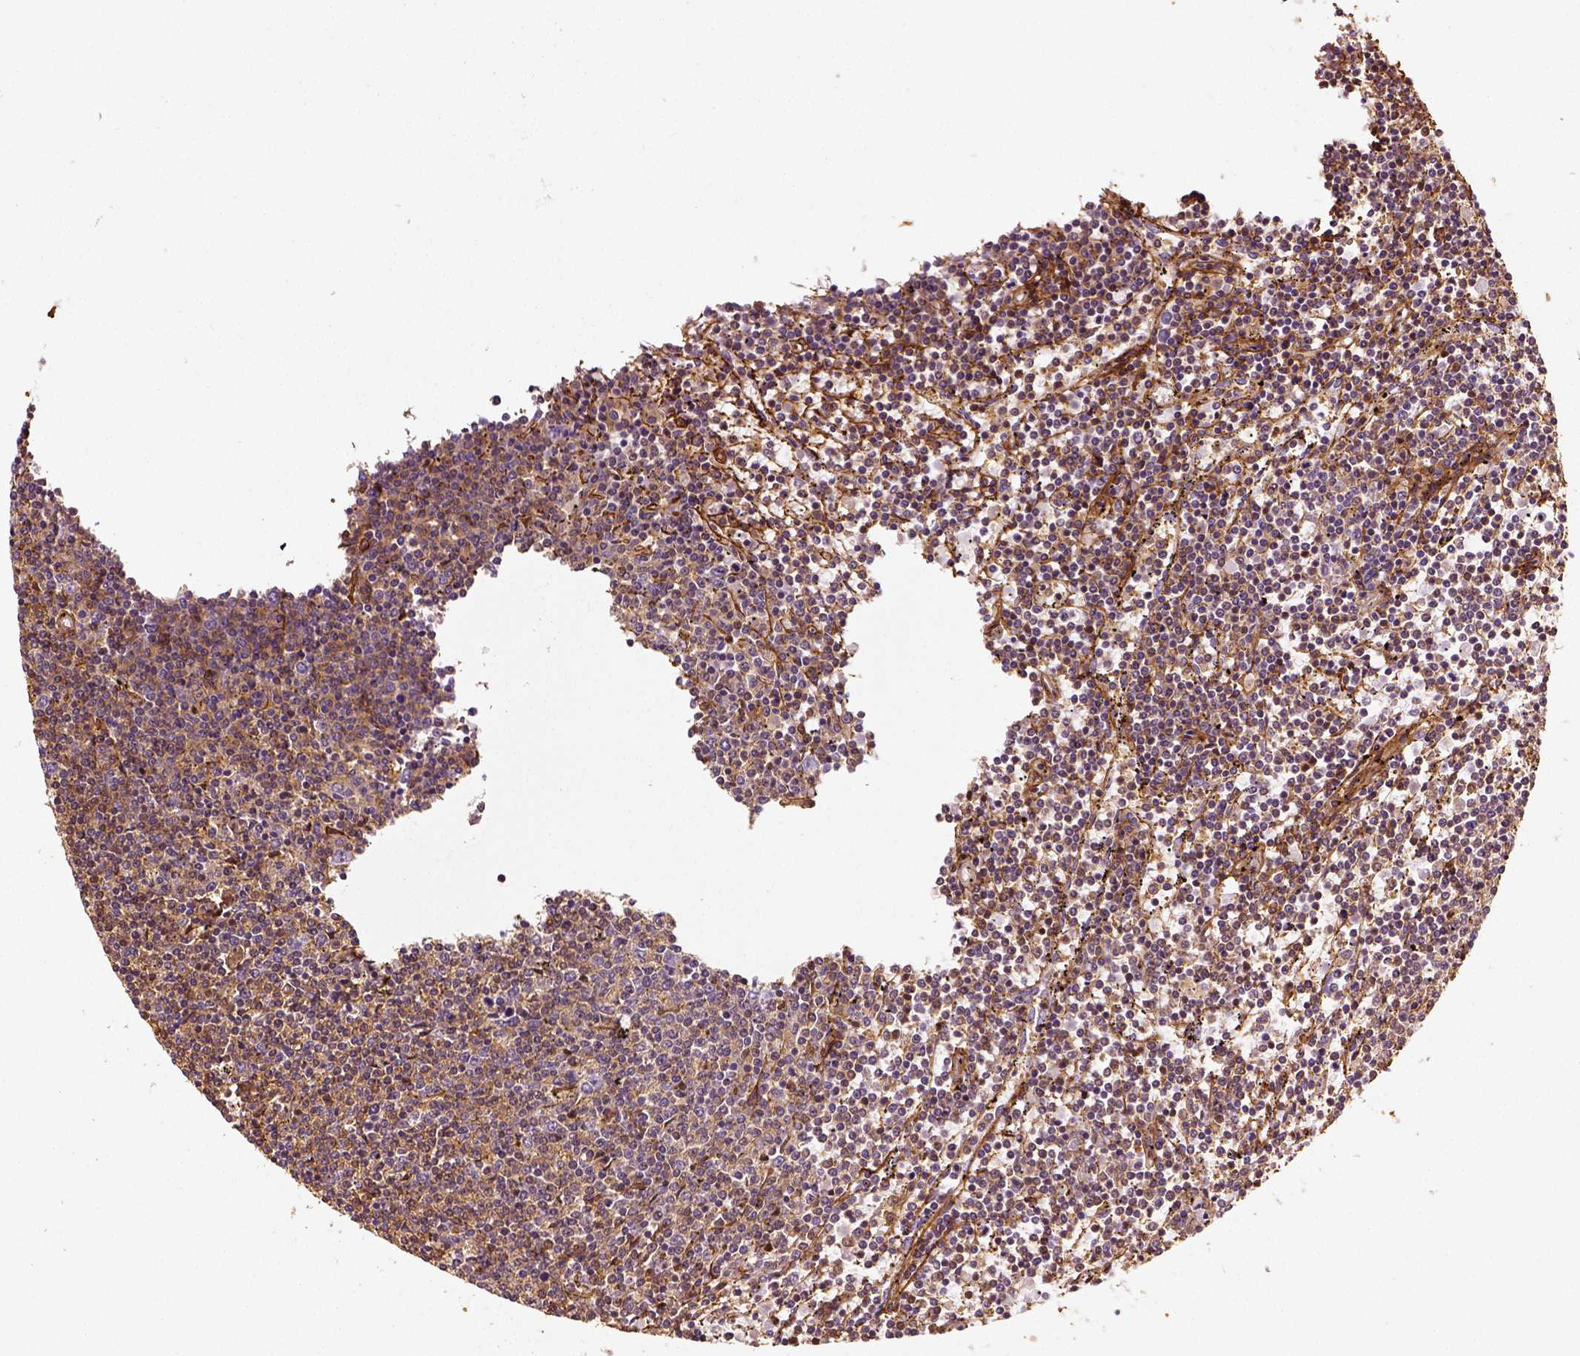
{"staining": {"intensity": "moderate", "quantity": ">75%", "location": "cytoplasmic/membranous"}, "tissue": "lymphoma", "cell_type": "Tumor cells", "image_type": "cancer", "snomed": [{"axis": "morphology", "description": "Malignant lymphoma, non-Hodgkin's type, Low grade"}, {"axis": "topography", "description": "Spleen"}], "caption": "Protein expression analysis of human lymphoma reveals moderate cytoplasmic/membranous expression in approximately >75% of tumor cells.", "gene": "COL6A2", "patient": {"sex": "female", "age": 50}}